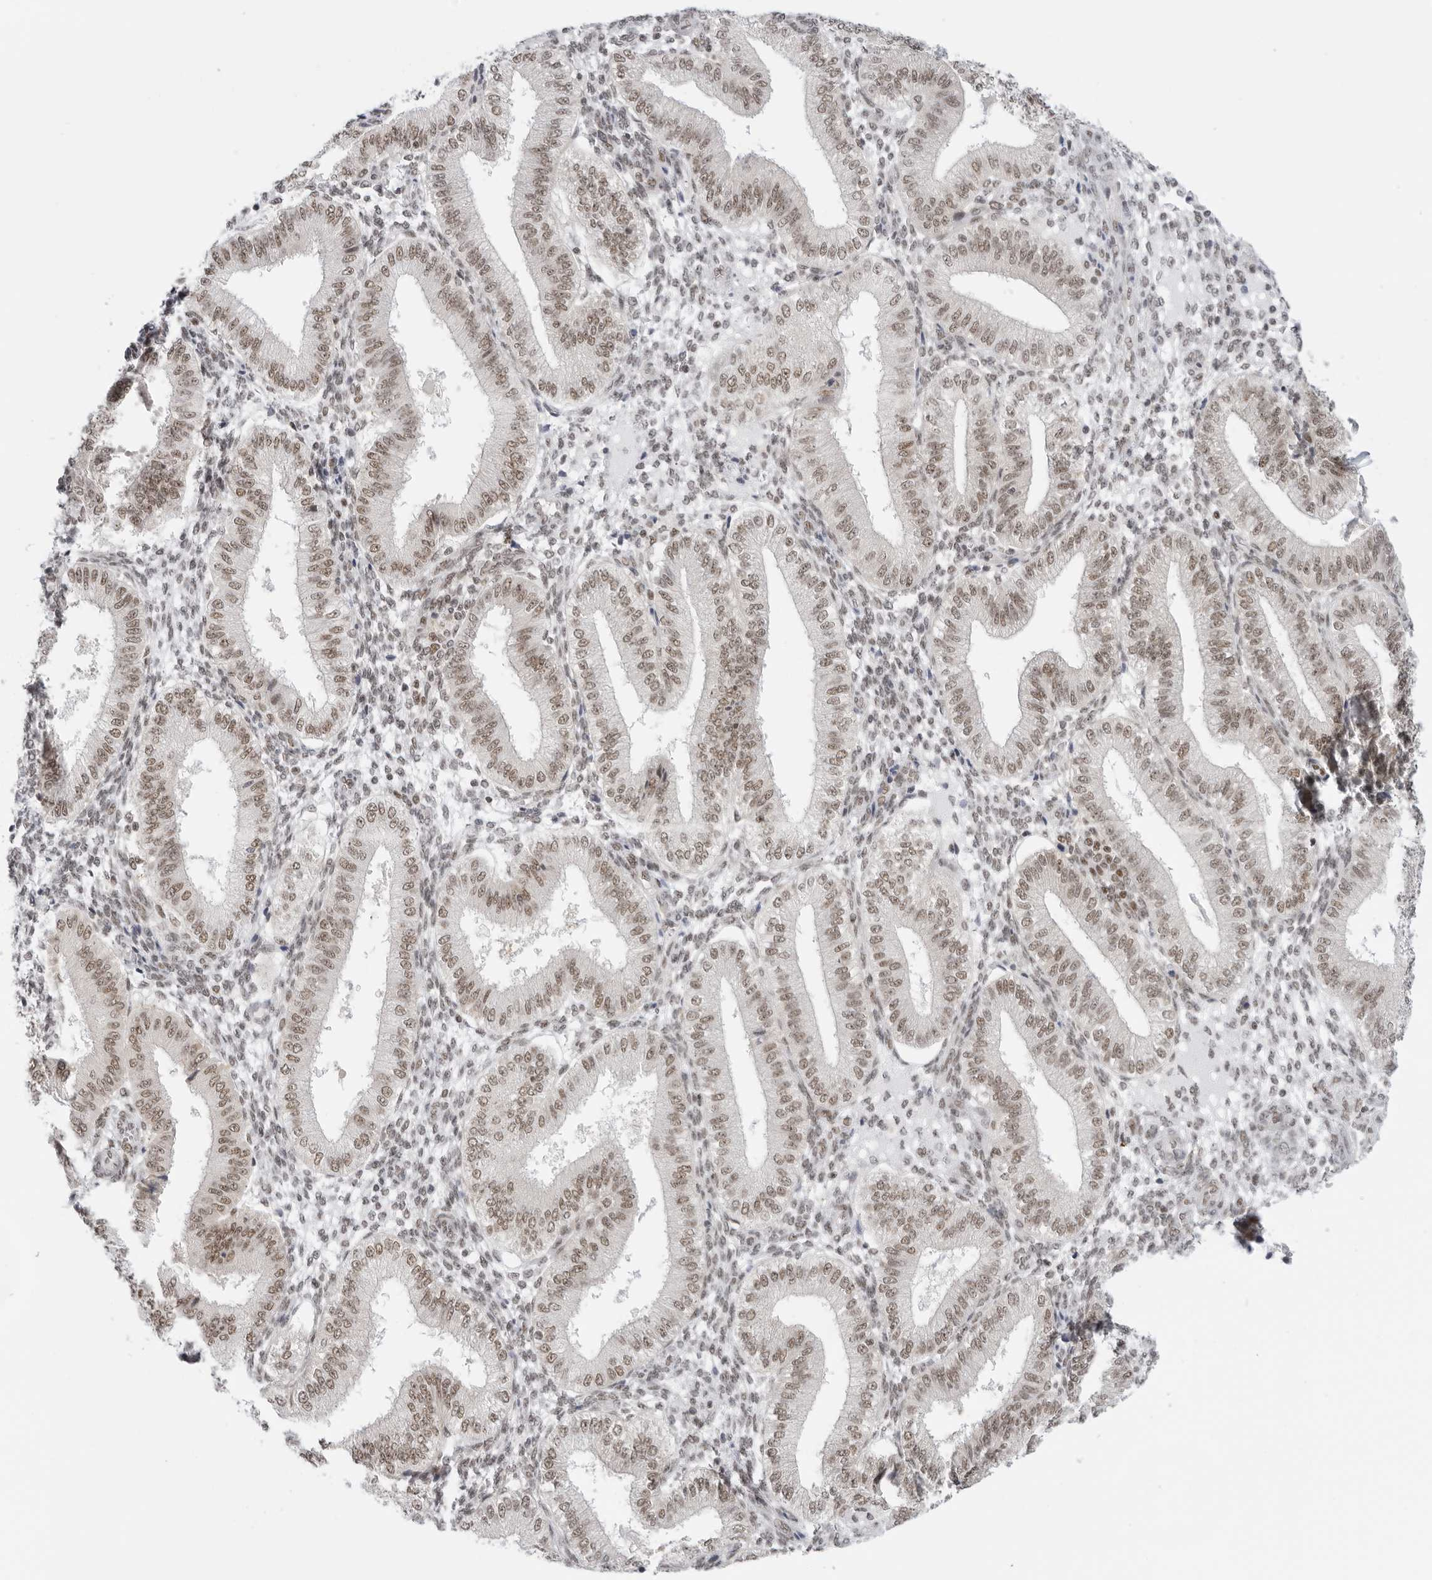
{"staining": {"intensity": "weak", "quantity": "25%-75%", "location": "nuclear"}, "tissue": "endometrium", "cell_type": "Cells in endometrial stroma", "image_type": "normal", "snomed": [{"axis": "morphology", "description": "Normal tissue, NOS"}, {"axis": "topography", "description": "Endometrium"}], "caption": "A brown stain shows weak nuclear staining of a protein in cells in endometrial stroma of benign human endometrium.", "gene": "RPA2", "patient": {"sex": "female", "age": 39}}